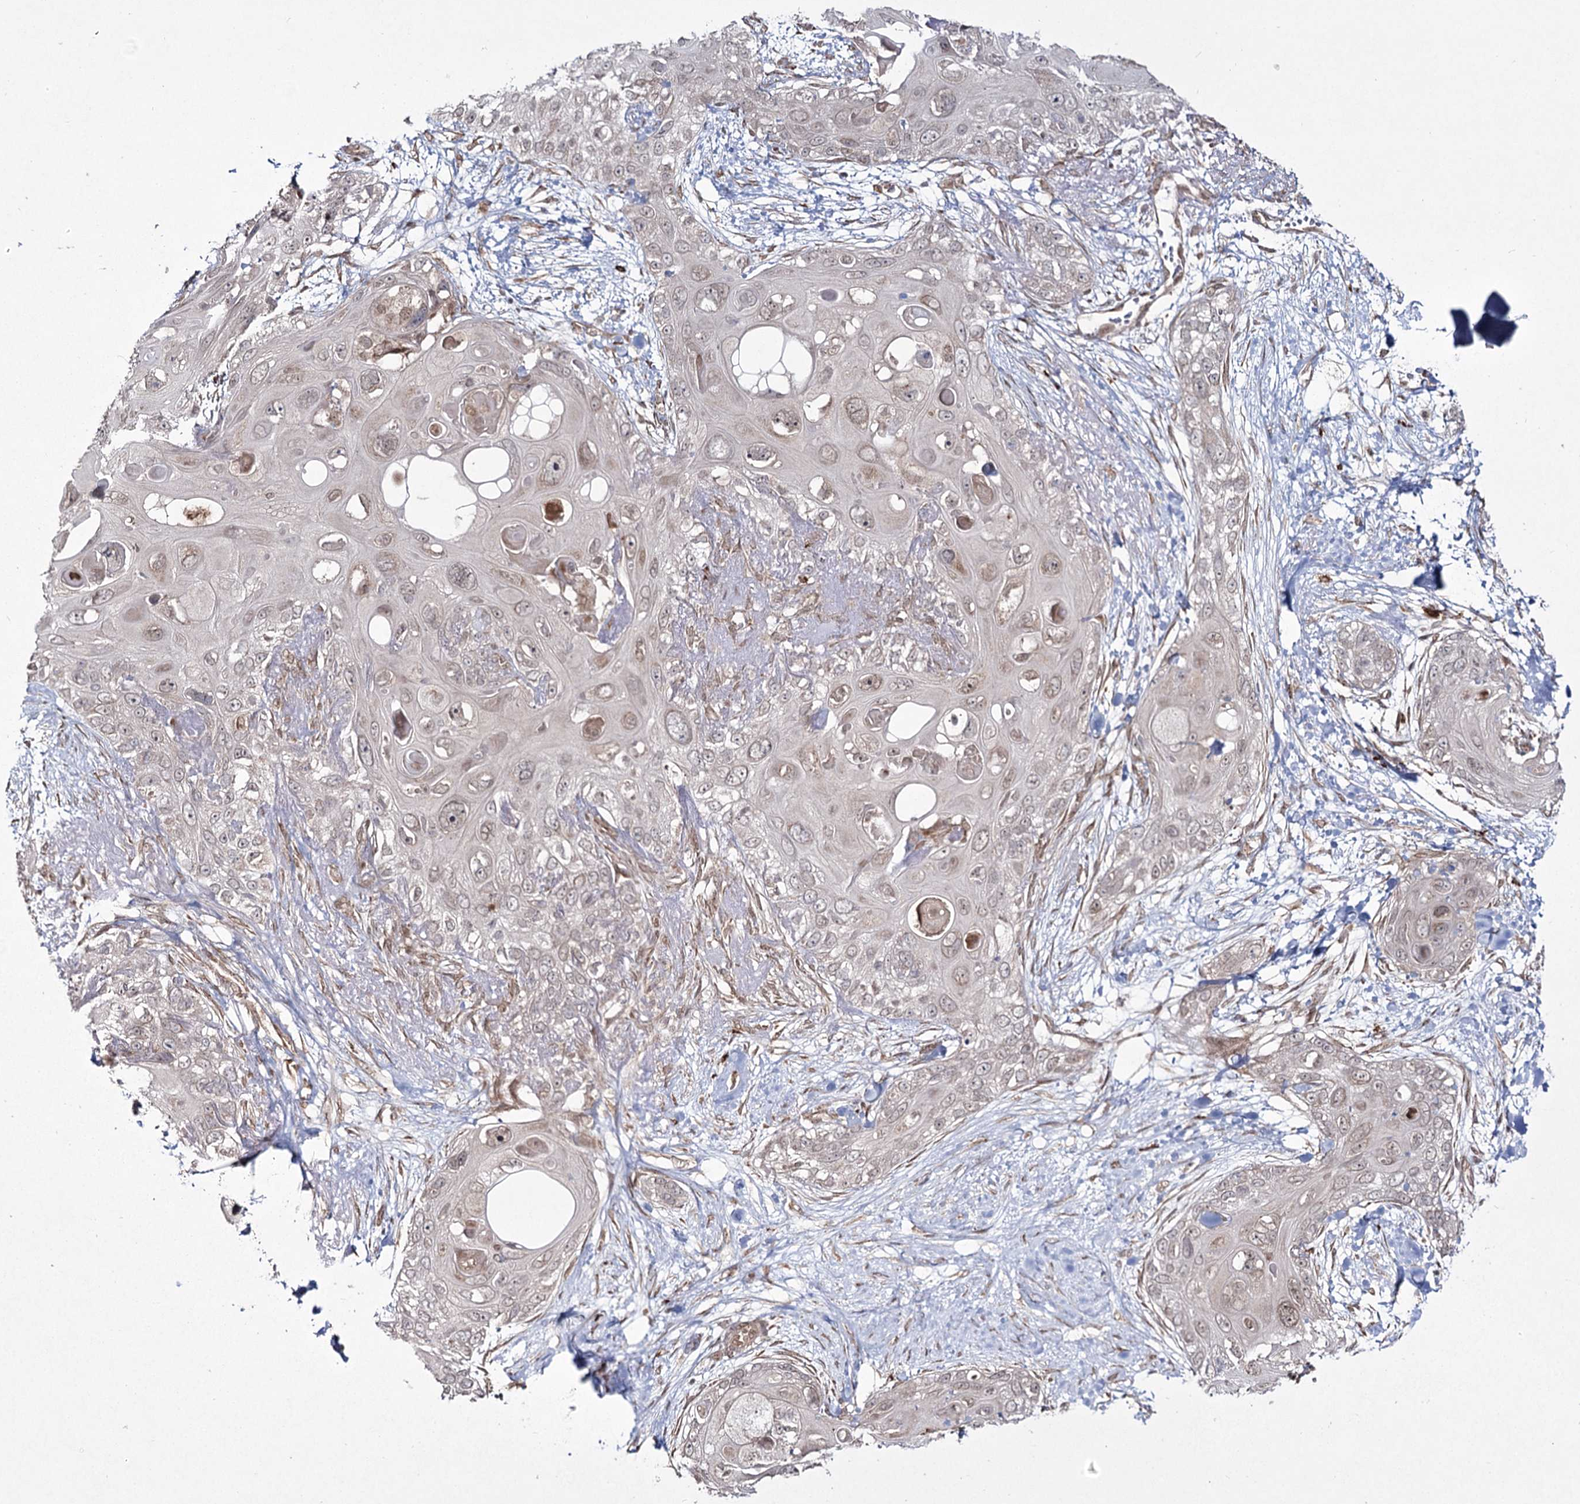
{"staining": {"intensity": "weak", "quantity": "25%-75%", "location": "nuclear"}, "tissue": "skin cancer", "cell_type": "Tumor cells", "image_type": "cancer", "snomed": [{"axis": "morphology", "description": "Normal tissue, NOS"}, {"axis": "morphology", "description": "Squamous cell carcinoma, NOS"}, {"axis": "topography", "description": "Skin"}], "caption": "The immunohistochemical stain shows weak nuclear staining in tumor cells of skin cancer tissue. (Stains: DAB (3,3'-diaminobenzidine) in brown, nuclei in blue, Microscopy: brightfield microscopy at high magnification).", "gene": "TRNT1", "patient": {"sex": "male", "age": 72}}